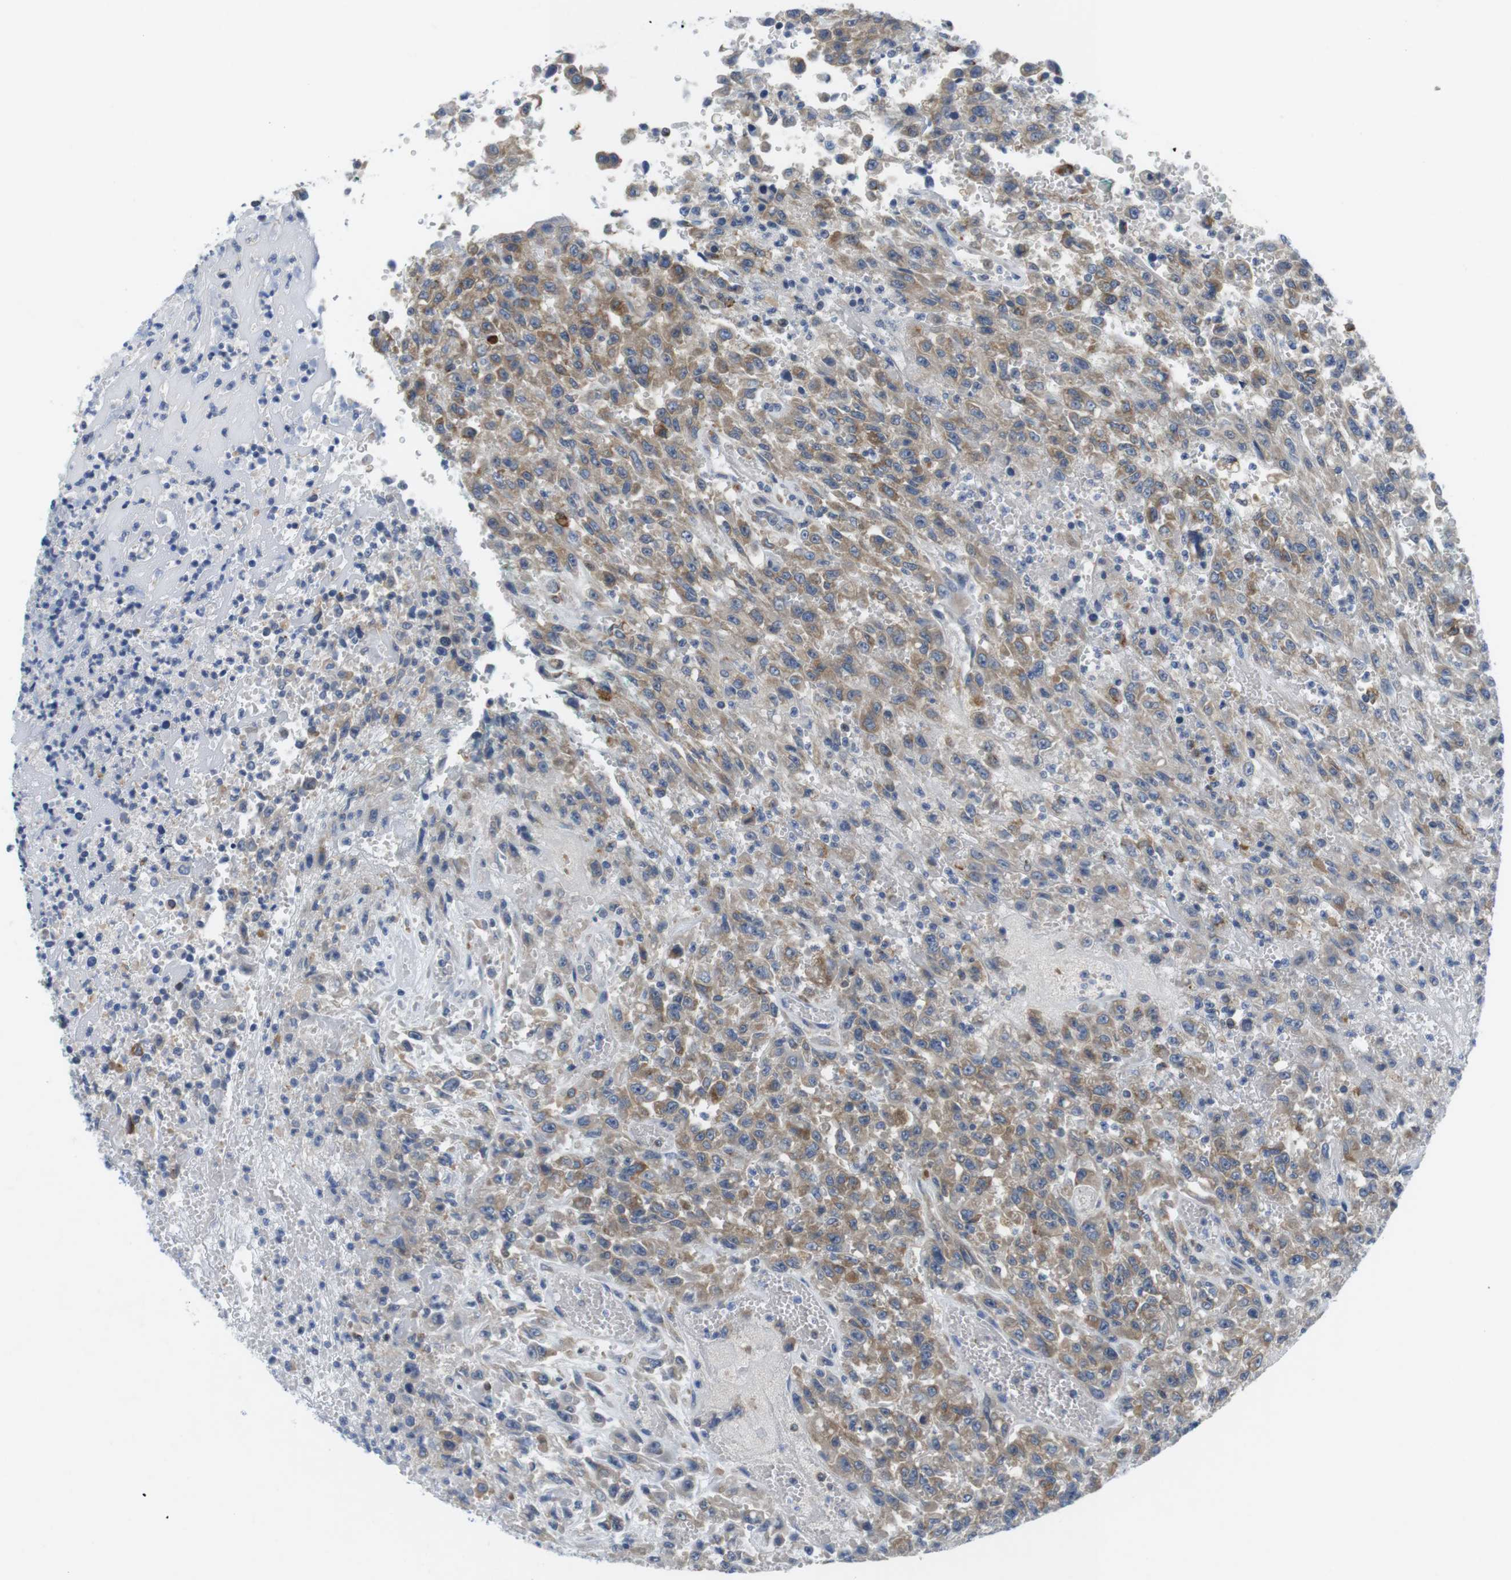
{"staining": {"intensity": "moderate", "quantity": "25%-75%", "location": "cytoplasmic/membranous"}, "tissue": "urothelial cancer", "cell_type": "Tumor cells", "image_type": "cancer", "snomed": [{"axis": "morphology", "description": "Urothelial carcinoma, High grade"}, {"axis": "topography", "description": "Urinary bladder"}], "caption": "Immunohistochemical staining of high-grade urothelial carcinoma displays medium levels of moderate cytoplasmic/membranous positivity in approximately 25%-75% of tumor cells. Using DAB (brown) and hematoxylin (blue) stains, captured at high magnification using brightfield microscopy.", "gene": "CNGA2", "patient": {"sex": "male", "age": 46}}